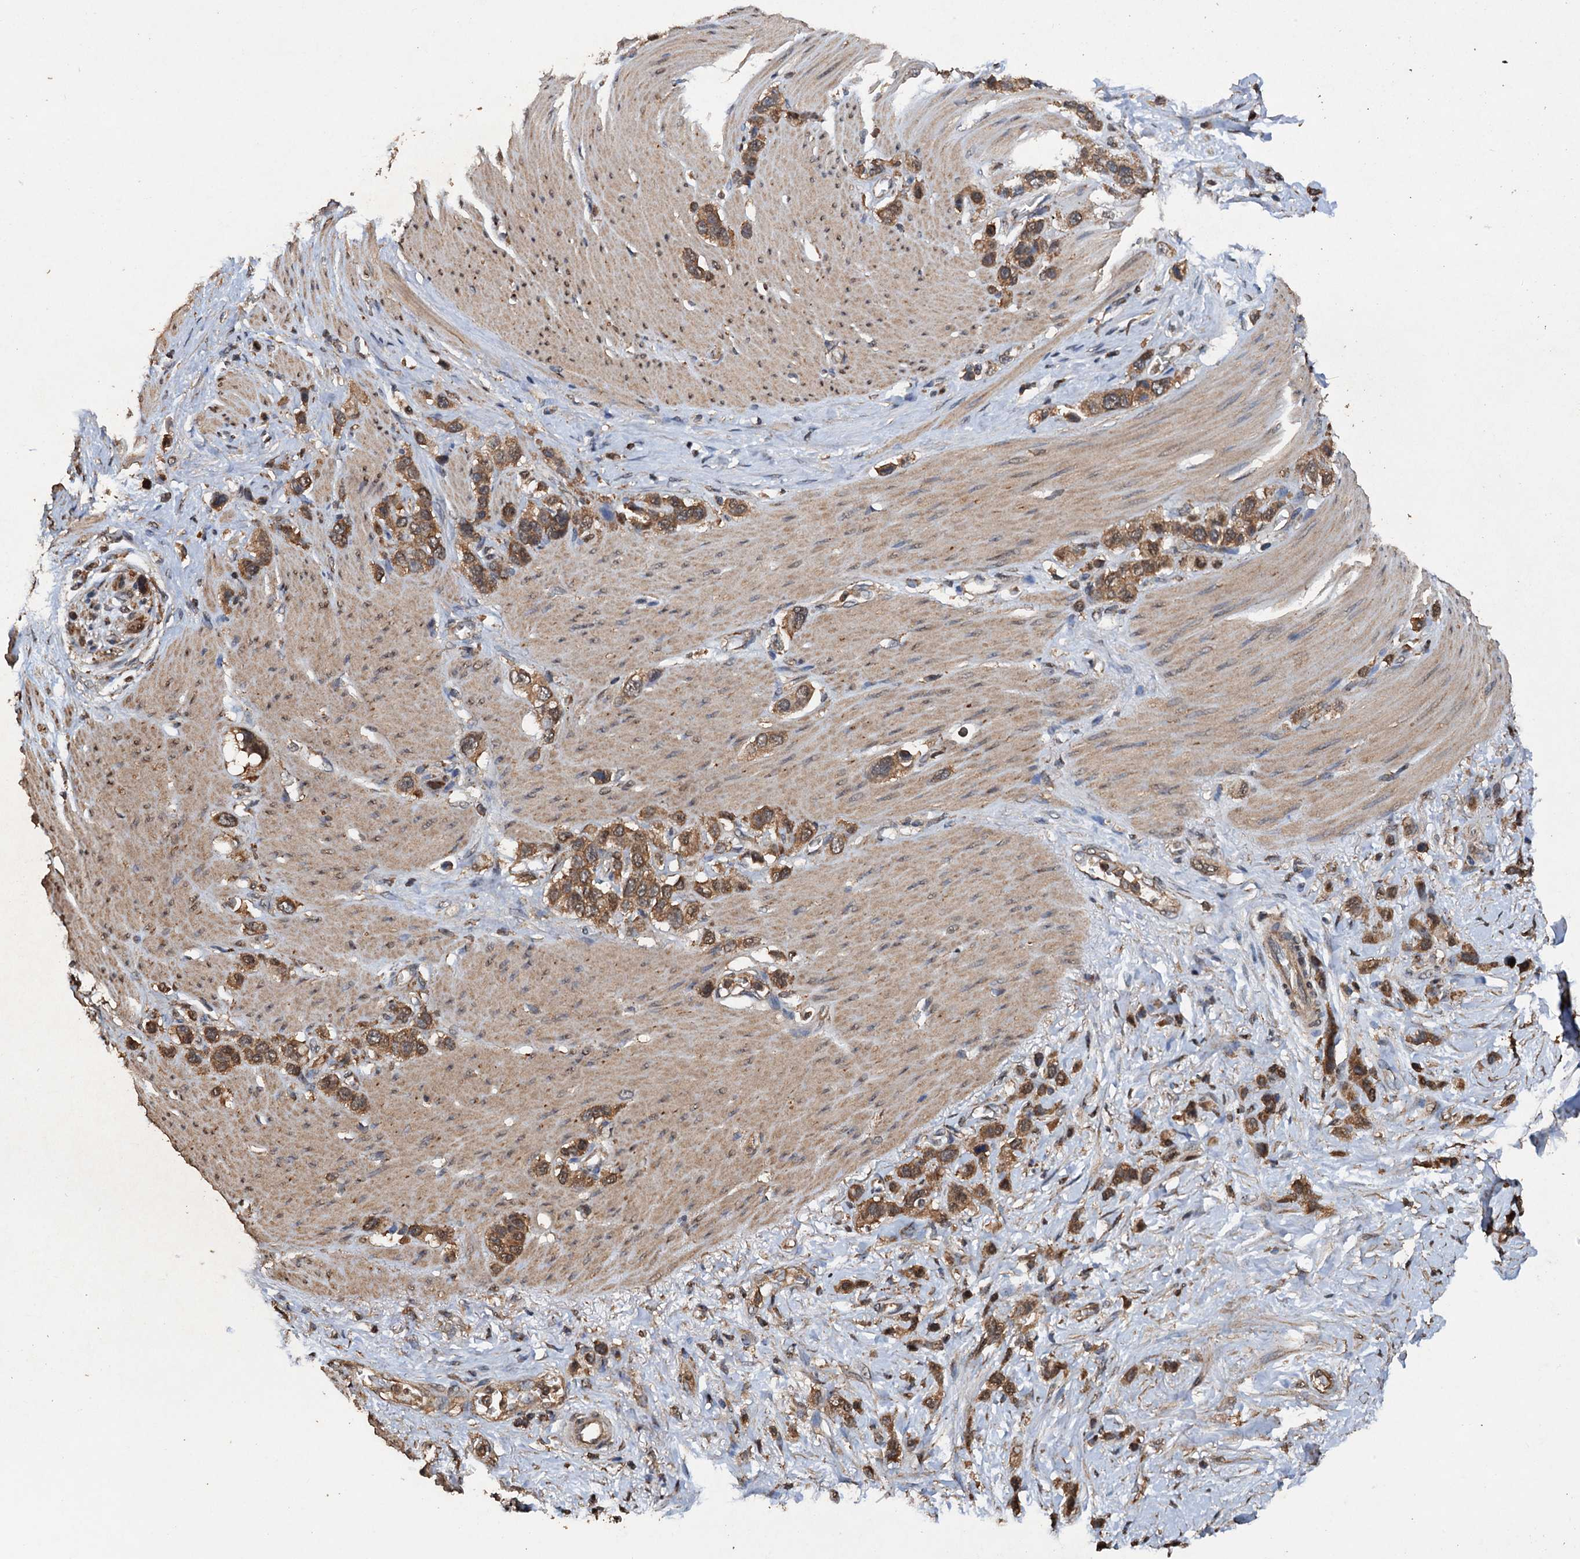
{"staining": {"intensity": "moderate", "quantity": ">75%", "location": "cytoplasmic/membranous,nuclear"}, "tissue": "stomach cancer", "cell_type": "Tumor cells", "image_type": "cancer", "snomed": [{"axis": "morphology", "description": "Adenocarcinoma, NOS"}, {"axis": "morphology", "description": "Adenocarcinoma, High grade"}, {"axis": "topography", "description": "Stomach, upper"}, {"axis": "topography", "description": "Stomach, lower"}], "caption": "Immunohistochemical staining of stomach cancer displays medium levels of moderate cytoplasmic/membranous and nuclear protein expression in about >75% of tumor cells. (DAB (3,3'-diaminobenzidine) = brown stain, brightfield microscopy at high magnification).", "gene": "PSMD9", "patient": {"sex": "female", "age": 65}}